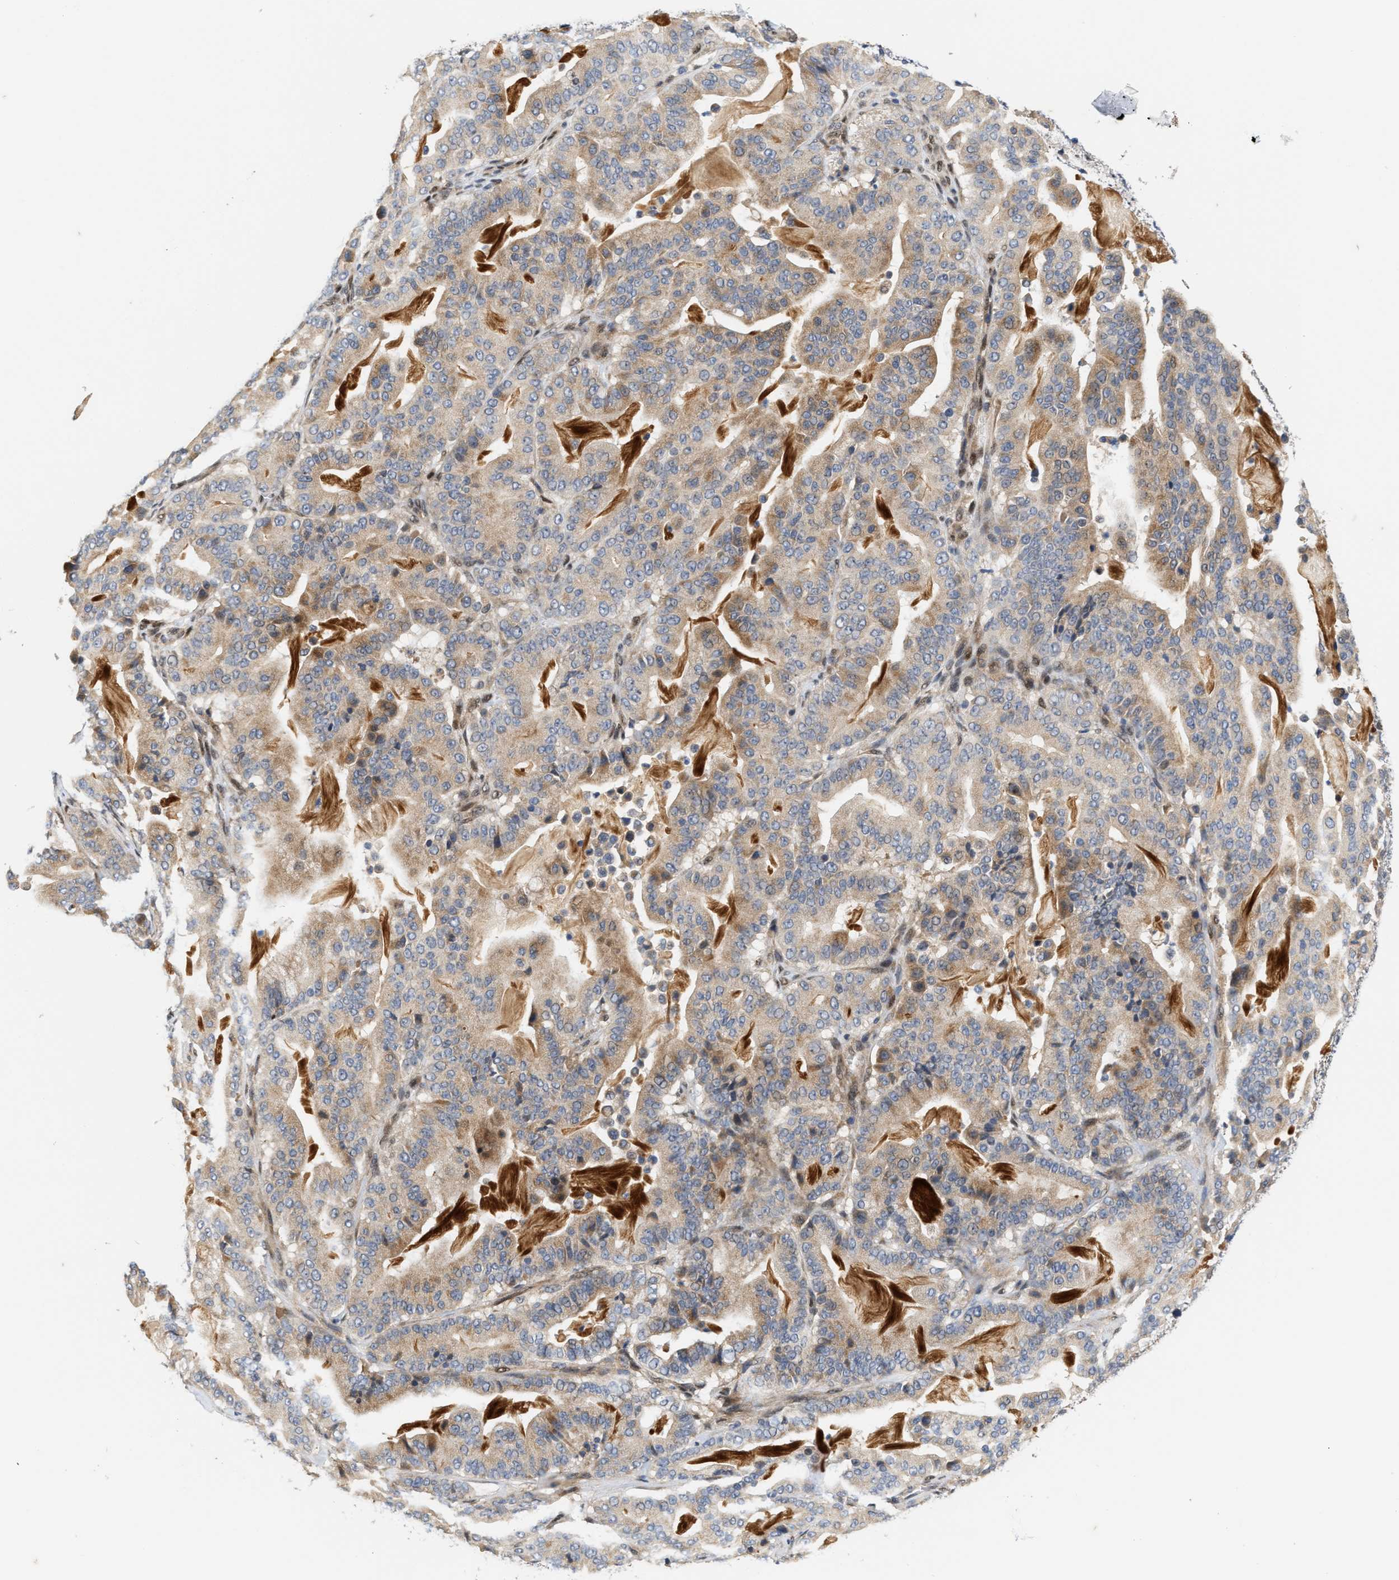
{"staining": {"intensity": "moderate", "quantity": ">75%", "location": "cytoplasmic/membranous"}, "tissue": "pancreatic cancer", "cell_type": "Tumor cells", "image_type": "cancer", "snomed": [{"axis": "morphology", "description": "Adenocarcinoma, NOS"}, {"axis": "topography", "description": "Pancreas"}], "caption": "Moderate cytoplasmic/membranous positivity is seen in about >75% of tumor cells in pancreatic adenocarcinoma.", "gene": "TCF4", "patient": {"sex": "male", "age": 63}}